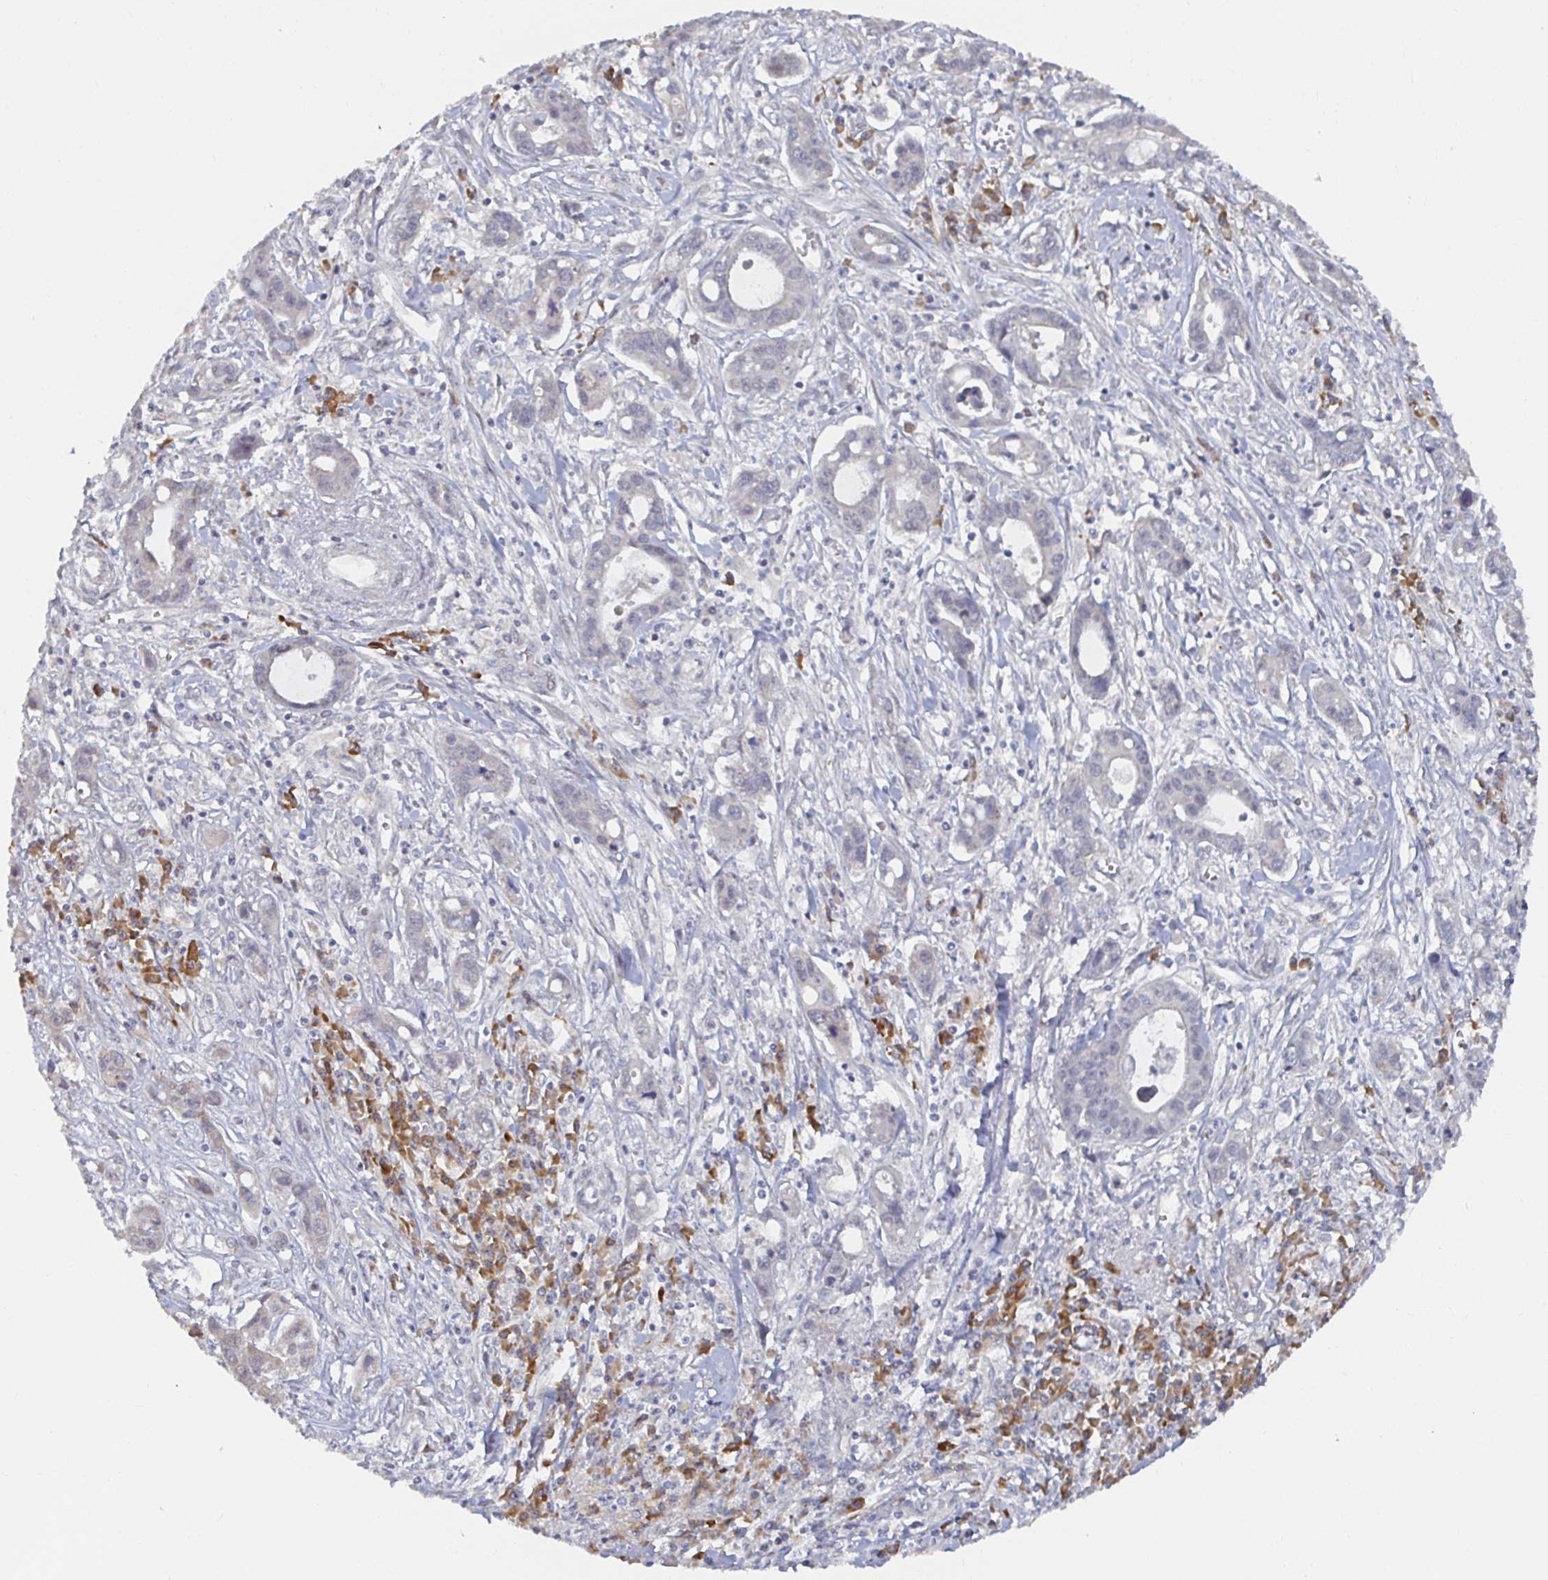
{"staining": {"intensity": "negative", "quantity": "none", "location": "none"}, "tissue": "liver cancer", "cell_type": "Tumor cells", "image_type": "cancer", "snomed": [{"axis": "morphology", "description": "Cholangiocarcinoma"}, {"axis": "topography", "description": "Liver"}], "caption": "Immunohistochemical staining of human cholangiocarcinoma (liver) reveals no significant positivity in tumor cells.", "gene": "MEIS1", "patient": {"sex": "male", "age": 58}}